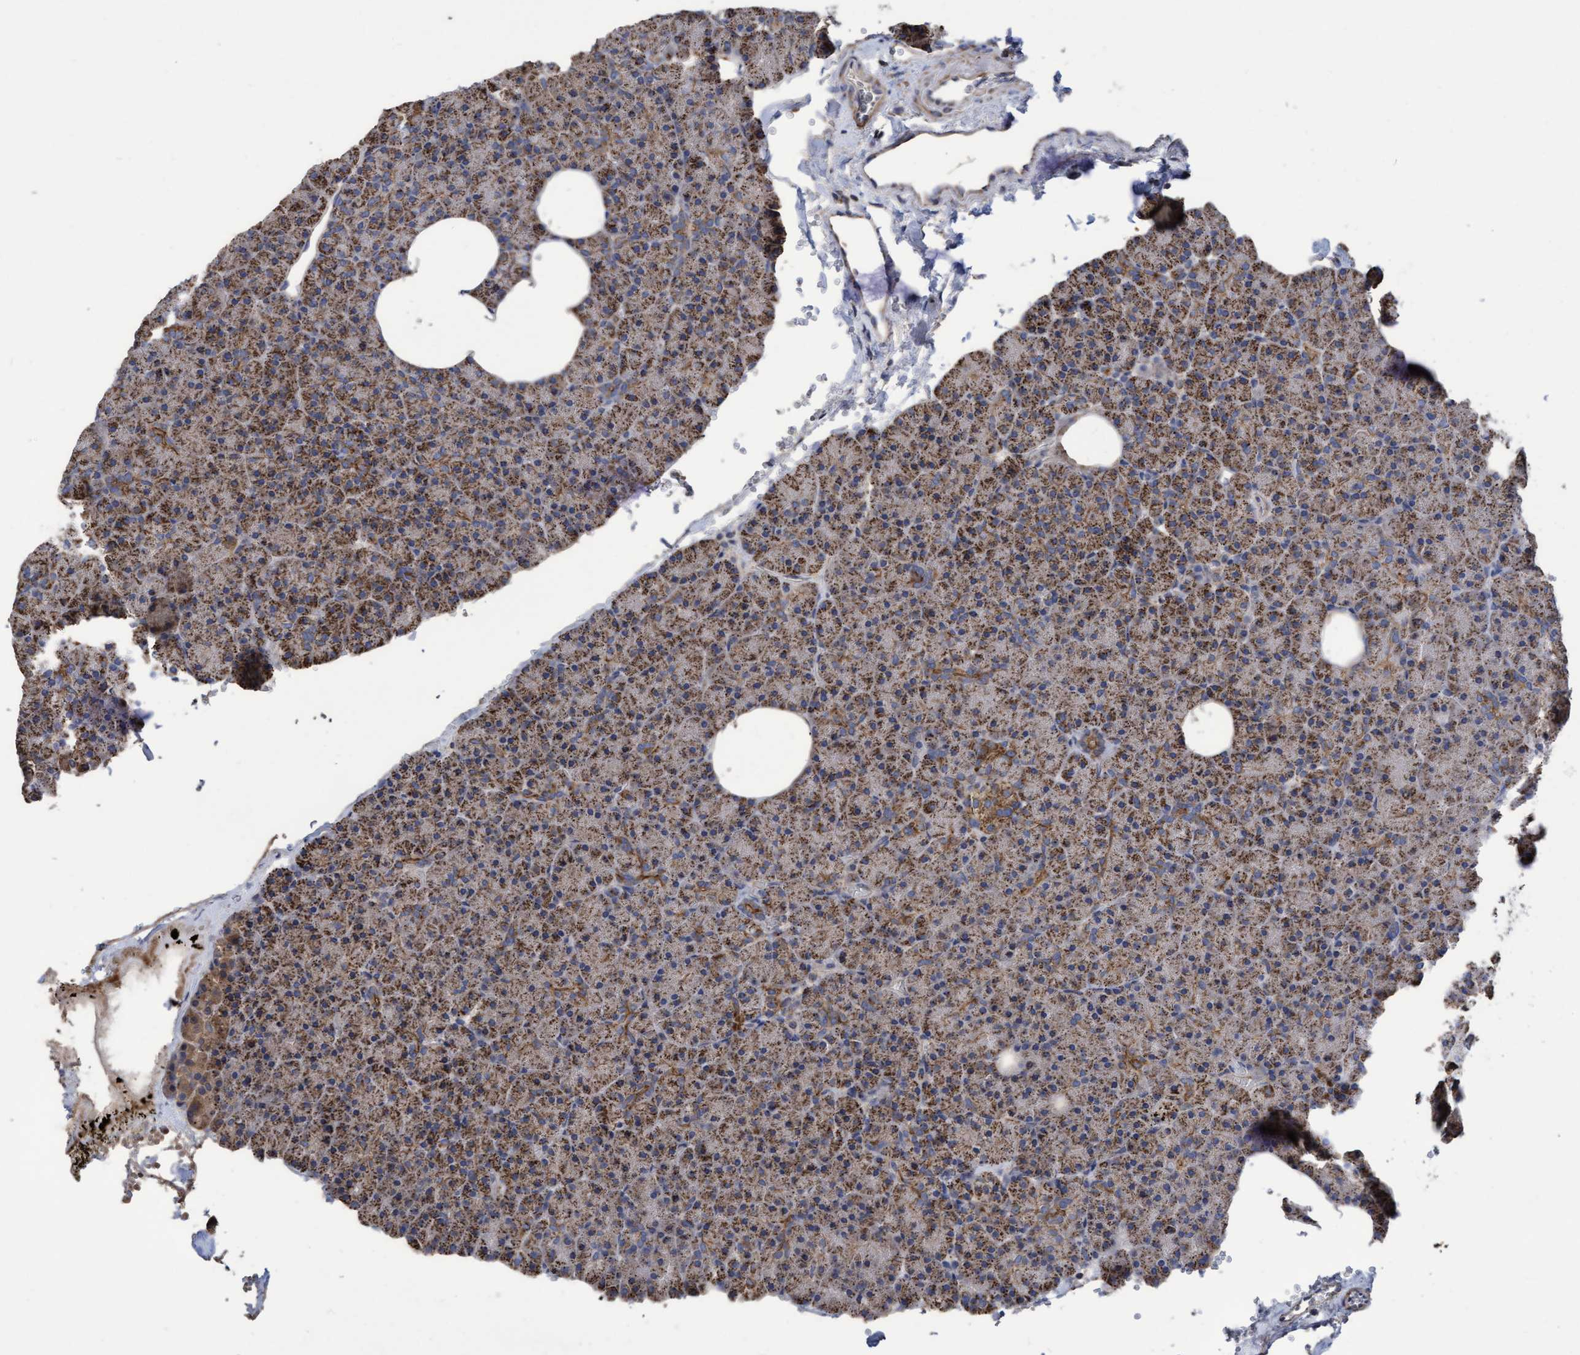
{"staining": {"intensity": "strong", "quantity": ">75%", "location": "cytoplasmic/membranous"}, "tissue": "pancreas", "cell_type": "Exocrine glandular cells", "image_type": "normal", "snomed": [{"axis": "morphology", "description": "Normal tissue, NOS"}, {"axis": "morphology", "description": "Carcinoid, malignant, NOS"}, {"axis": "topography", "description": "Pancreas"}], "caption": "Protein expression analysis of benign human pancreas reveals strong cytoplasmic/membranous staining in about >75% of exocrine glandular cells. Using DAB (3,3'-diaminobenzidine) (brown) and hematoxylin (blue) stains, captured at high magnification using brightfield microscopy.", "gene": "COBL", "patient": {"sex": "female", "age": 35}}